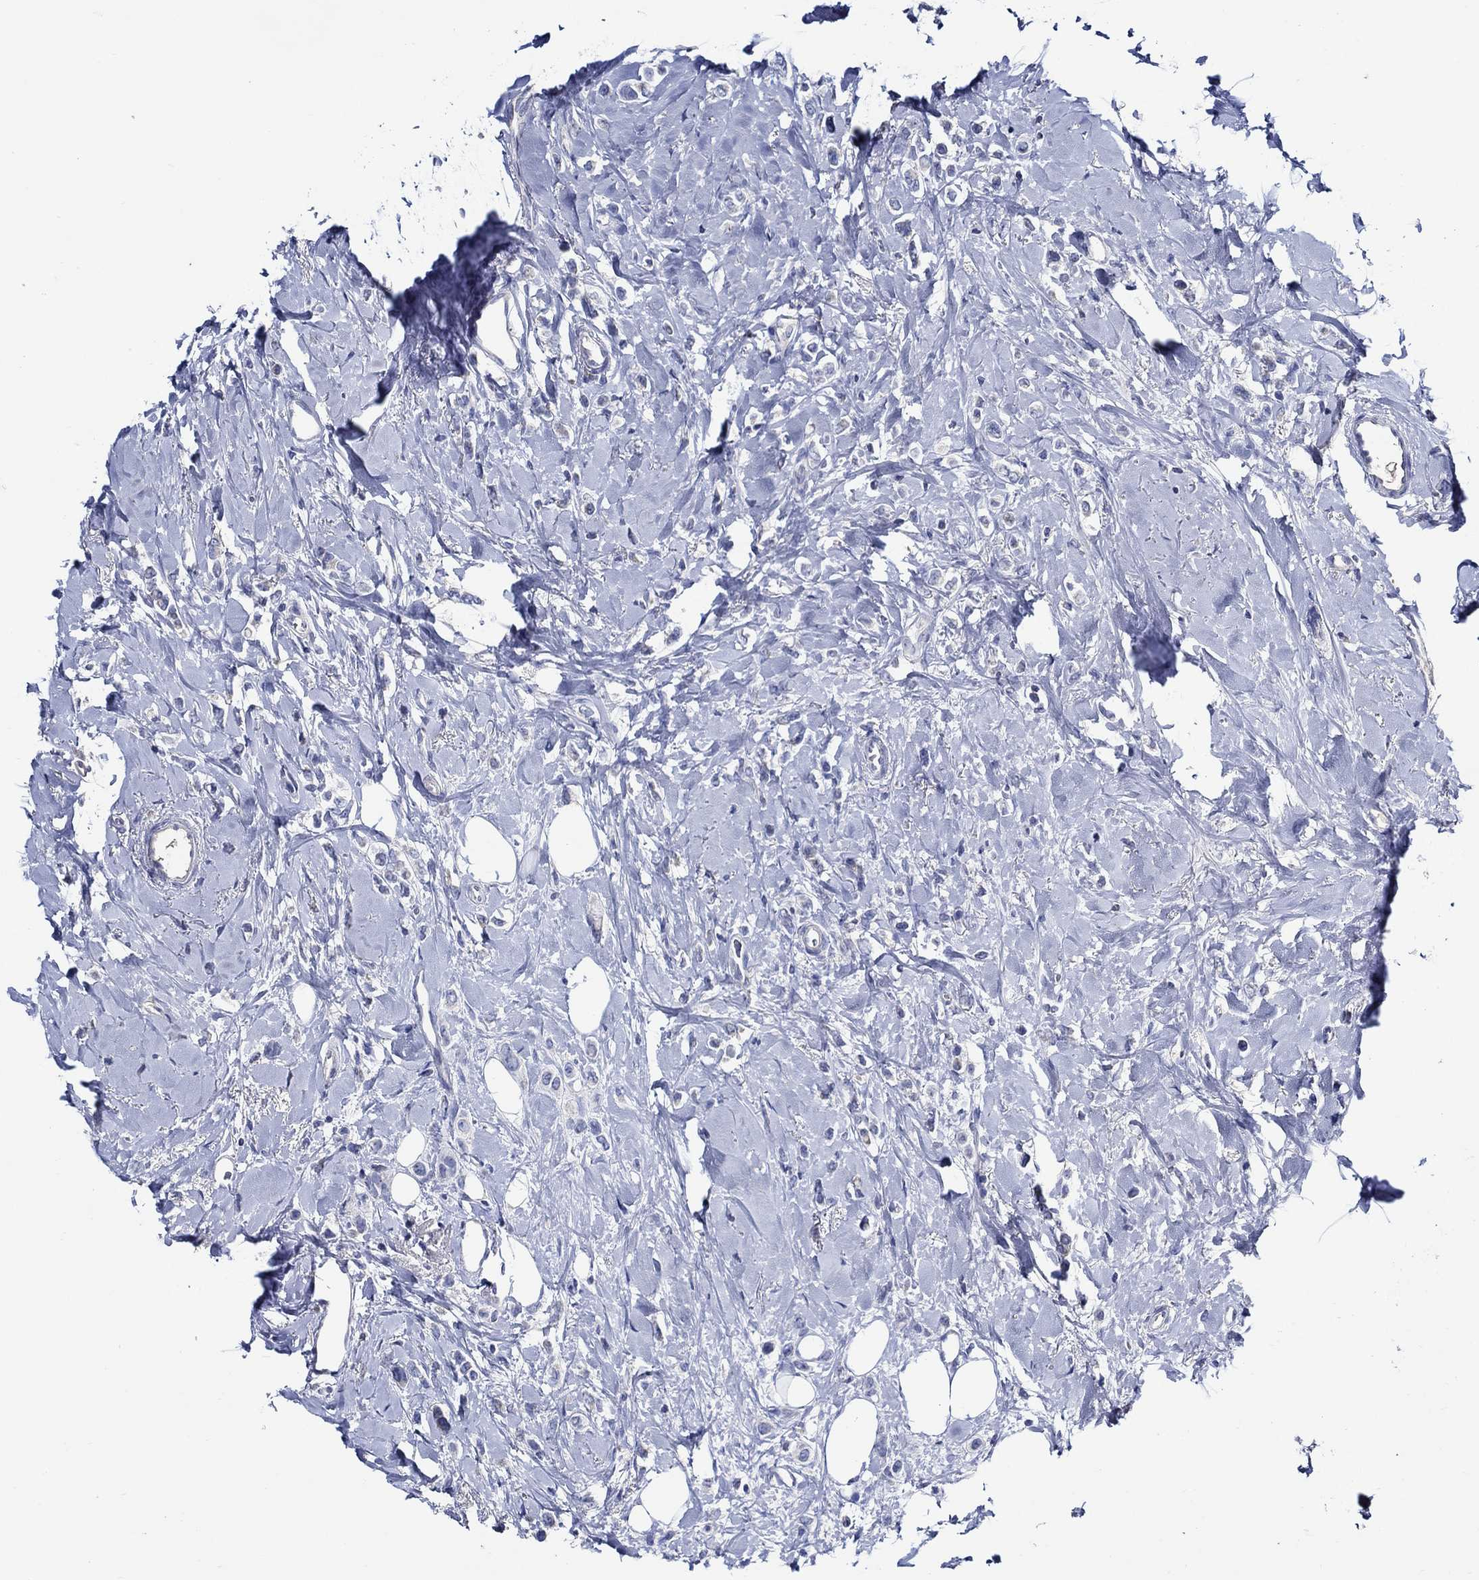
{"staining": {"intensity": "negative", "quantity": "none", "location": "none"}, "tissue": "breast cancer", "cell_type": "Tumor cells", "image_type": "cancer", "snomed": [{"axis": "morphology", "description": "Lobular carcinoma"}, {"axis": "topography", "description": "Breast"}], "caption": "A high-resolution micrograph shows immunohistochemistry staining of breast cancer (lobular carcinoma), which demonstrates no significant positivity in tumor cells. (Stains: DAB immunohistochemistry (IHC) with hematoxylin counter stain, Microscopy: brightfield microscopy at high magnification).", "gene": "SKOR1", "patient": {"sex": "female", "age": 66}}